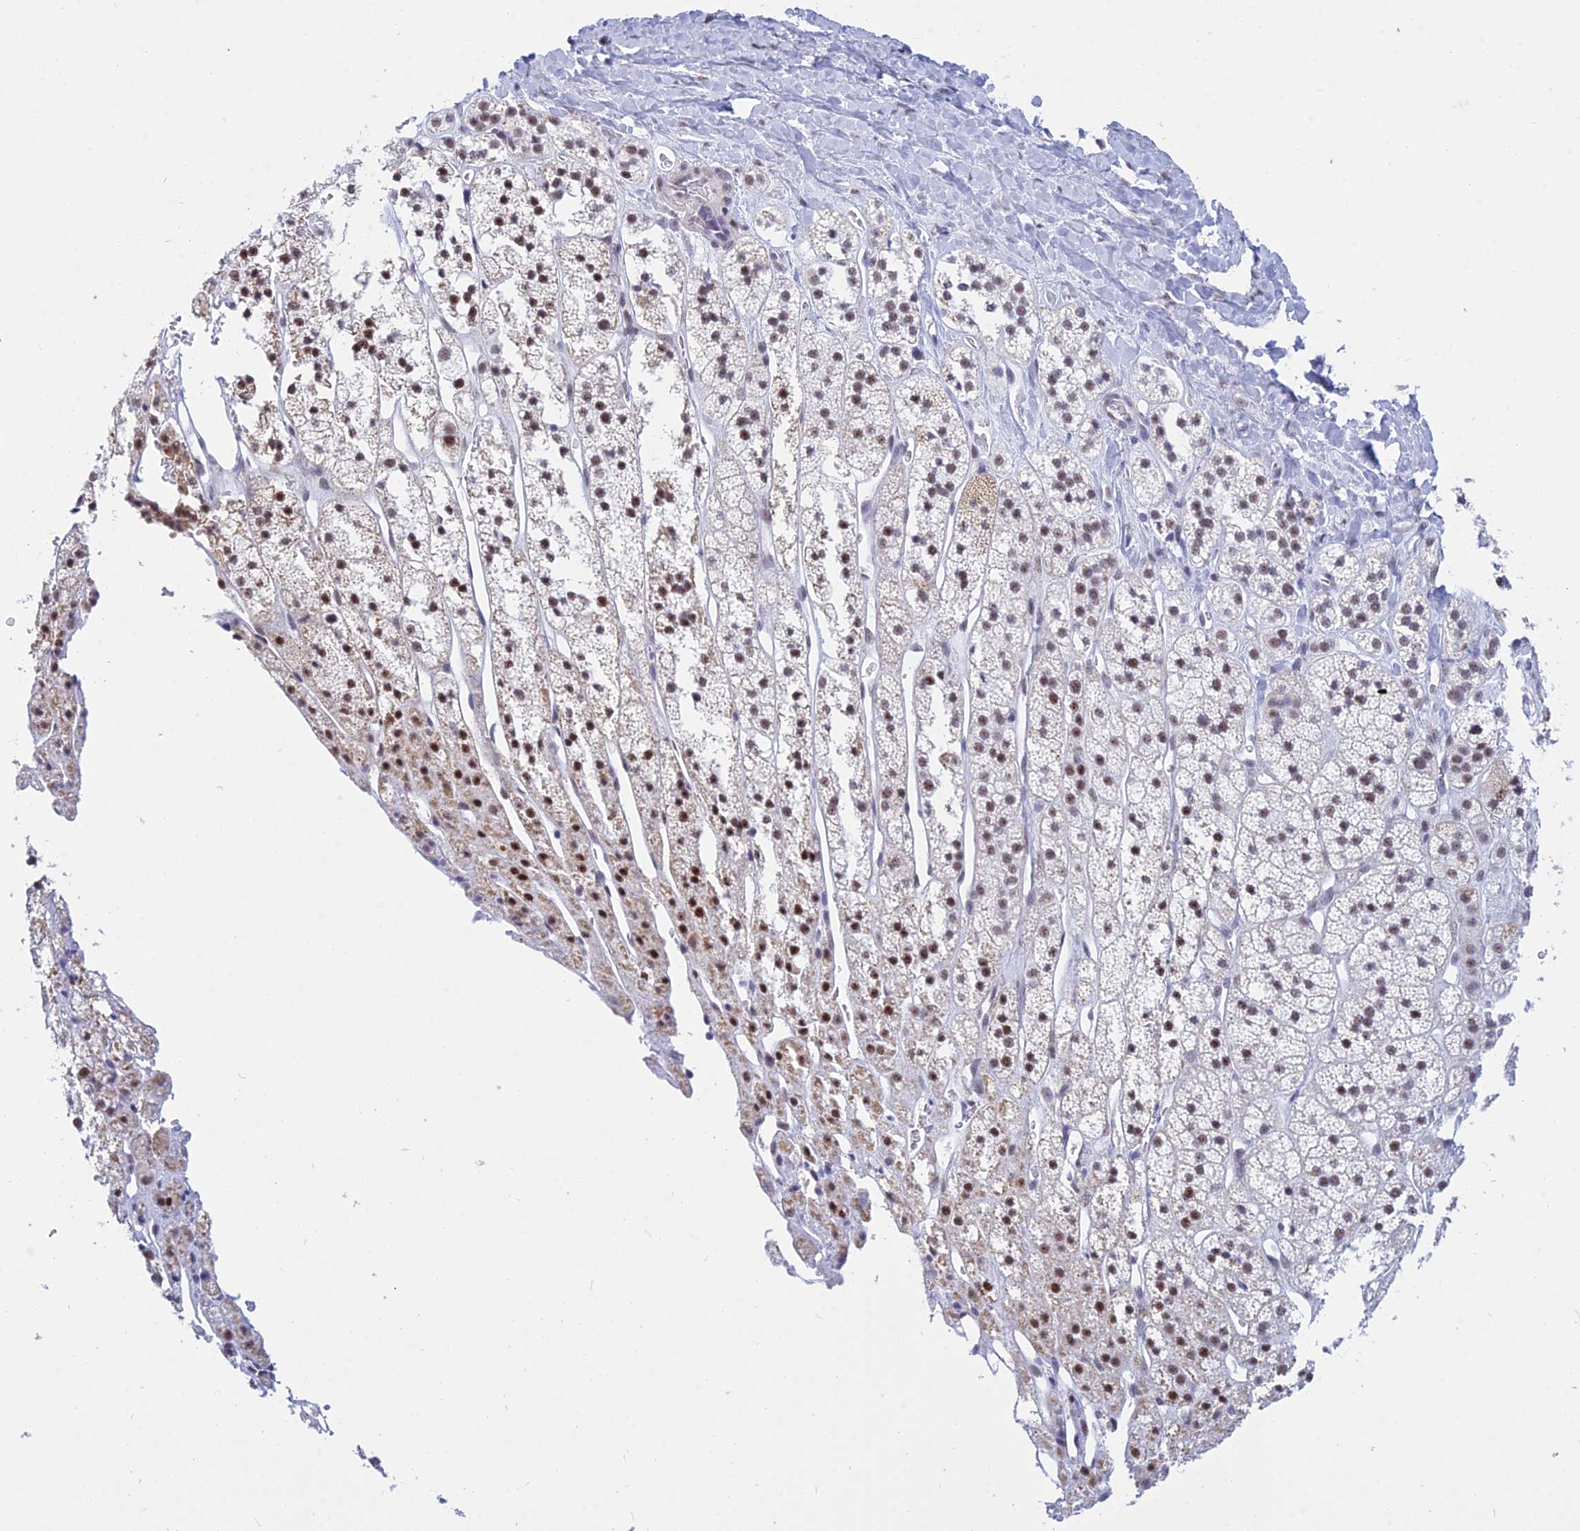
{"staining": {"intensity": "strong", "quantity": "25%-75%", "location": "nuclear"}, "tissue": "adrenal gland", "cell_type": "Glandular cells", "image_type": "normal", "snomed": [{"axis": "morphology", "description": "Normal tissue, NOS"}, {"axis": "topography", "description": "Adrenal gland"}], "caption": "This micrograph shows immunohistochemistry (IHC) staining of benign human adrenal gland, with high strong nuclear expression in approximately 25%-75% of glandular cells.", "gene": "KLF14", "patient": {"sex": "male", "age": 56}}